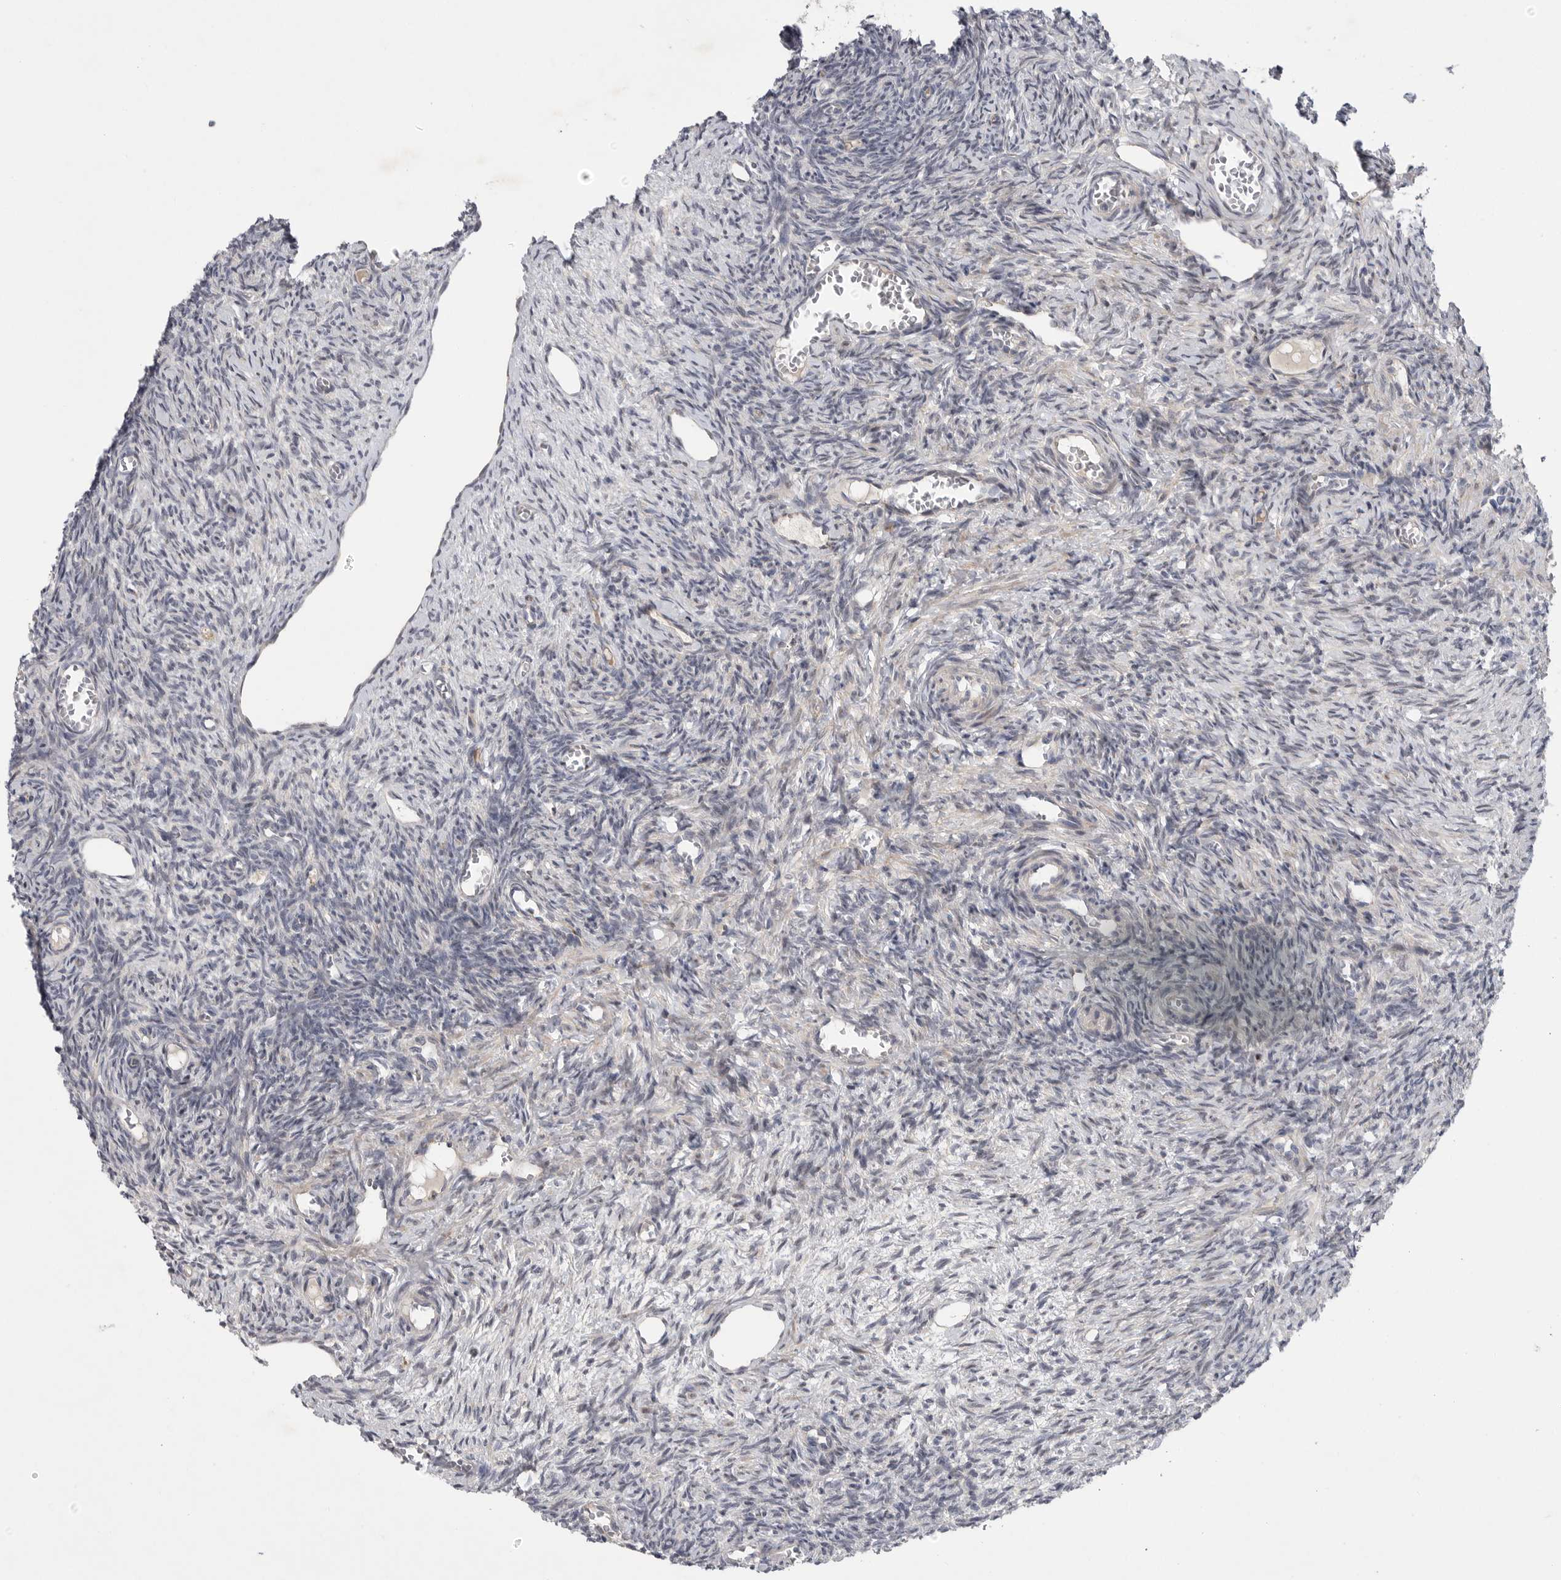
{"staining": {"intensity": "weak", "quantity": ">75%", "location": "cytoplasmic/membranous"}, "tissue": "ovary", "cell_type": "Follicle cells", "image_type": "normal", "snomed": [{"axis": "morphology", "description": "Normal tissue, NOS"}, {"axis": "topography", "description": "Ovary"}], "caption": "Protein expression by immunohistochemistry (IHC) demonstrates weak cytoplasmic/membranous staining in approximately >75% of follicle cells in unremarkable ovary. (DAB IHC with brightfield microscopy, high magnification).", "gene": "FBXO43", "patient": {"sex": "female", "age": 27}}